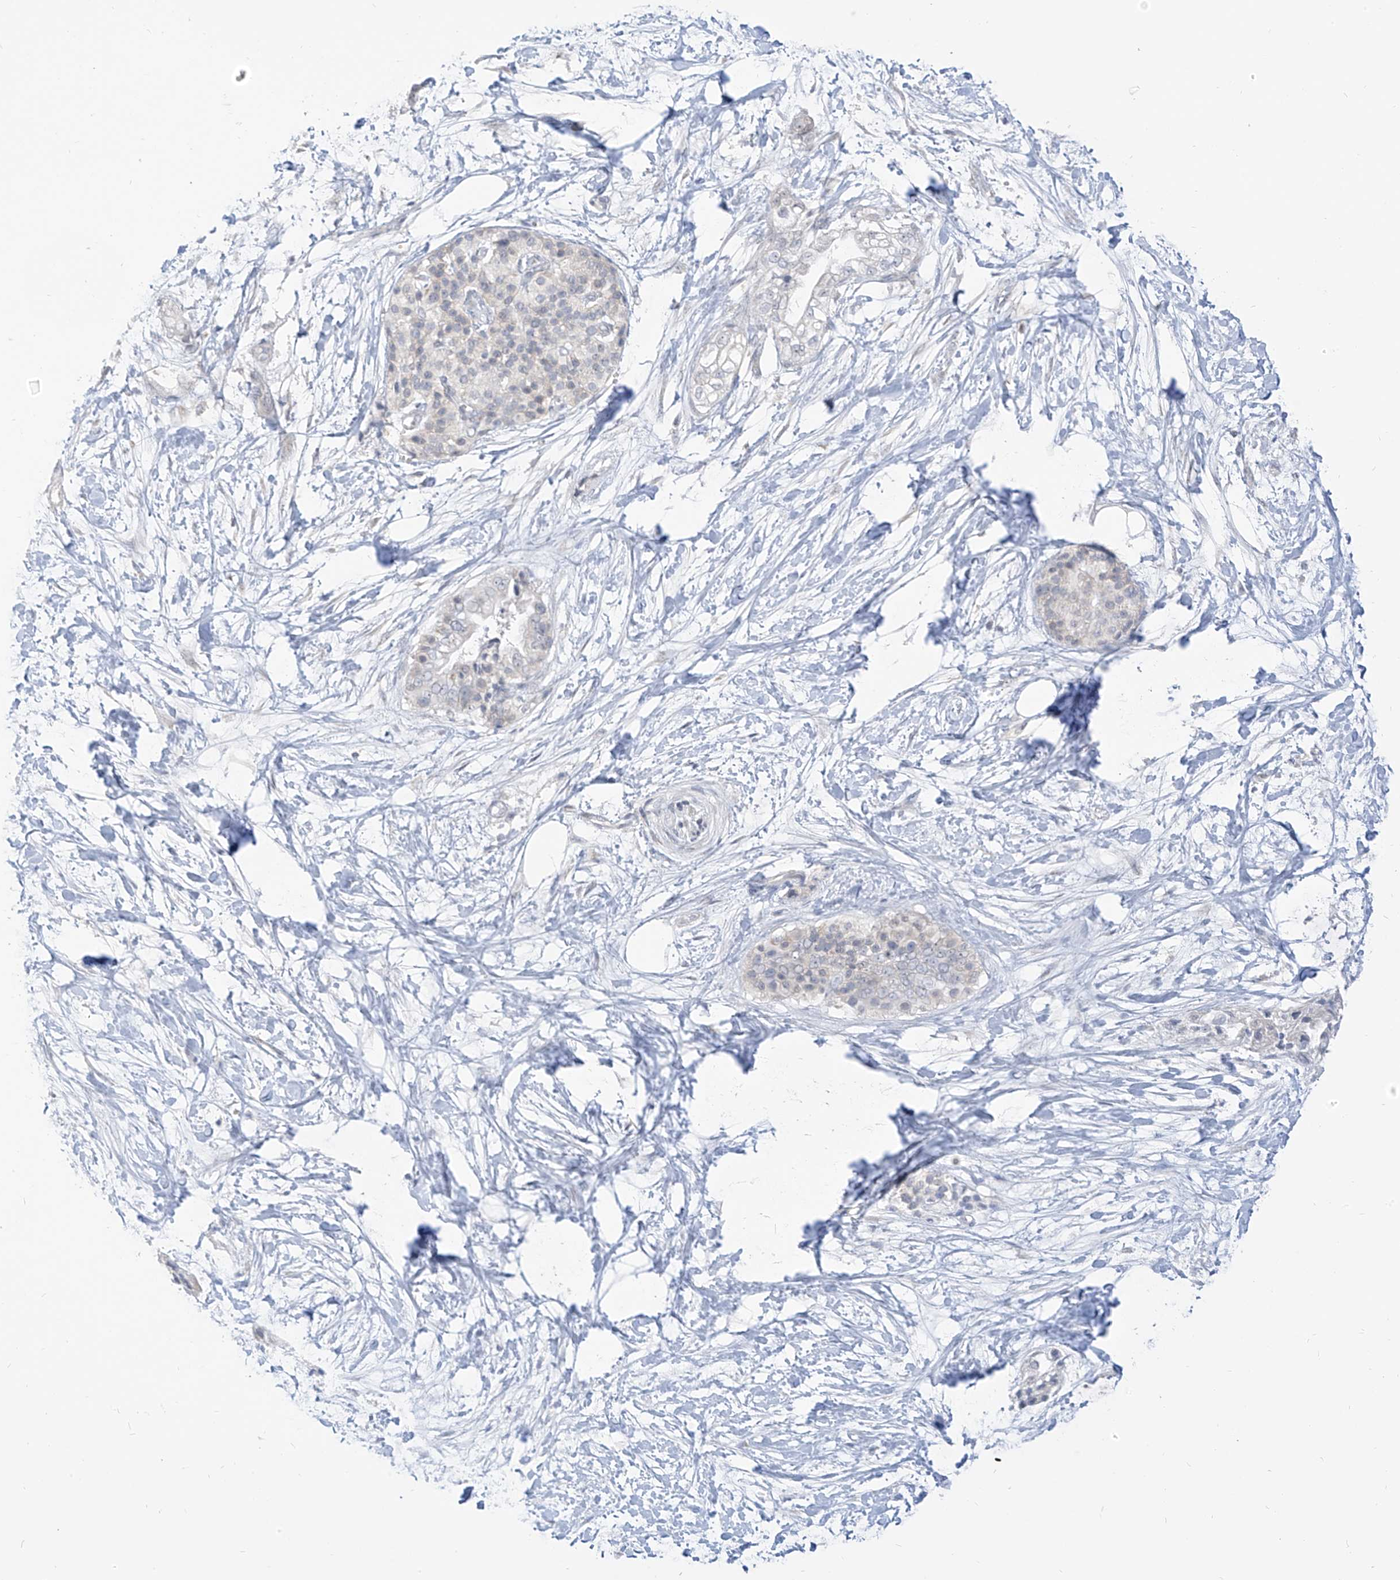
{"staining": {"intensity": "negative", "quantity": "none", "location": "none"}, "tissue": "pancreatic cancer", "cell_type": "Tumor cells", "image_type": "cancer", "snomed": [{"axis": "morphology", "description": "Adenocarcinoma, NOS"}, {"axis": "topography", "description": "Pancreas"}], "caption": "Immunohistochemistry of human pancreatic adenocarcinoma reveals no positivity in tumor cells.", "gene": "C2orf42", "patient": {"sex": "male", "age": 68}}